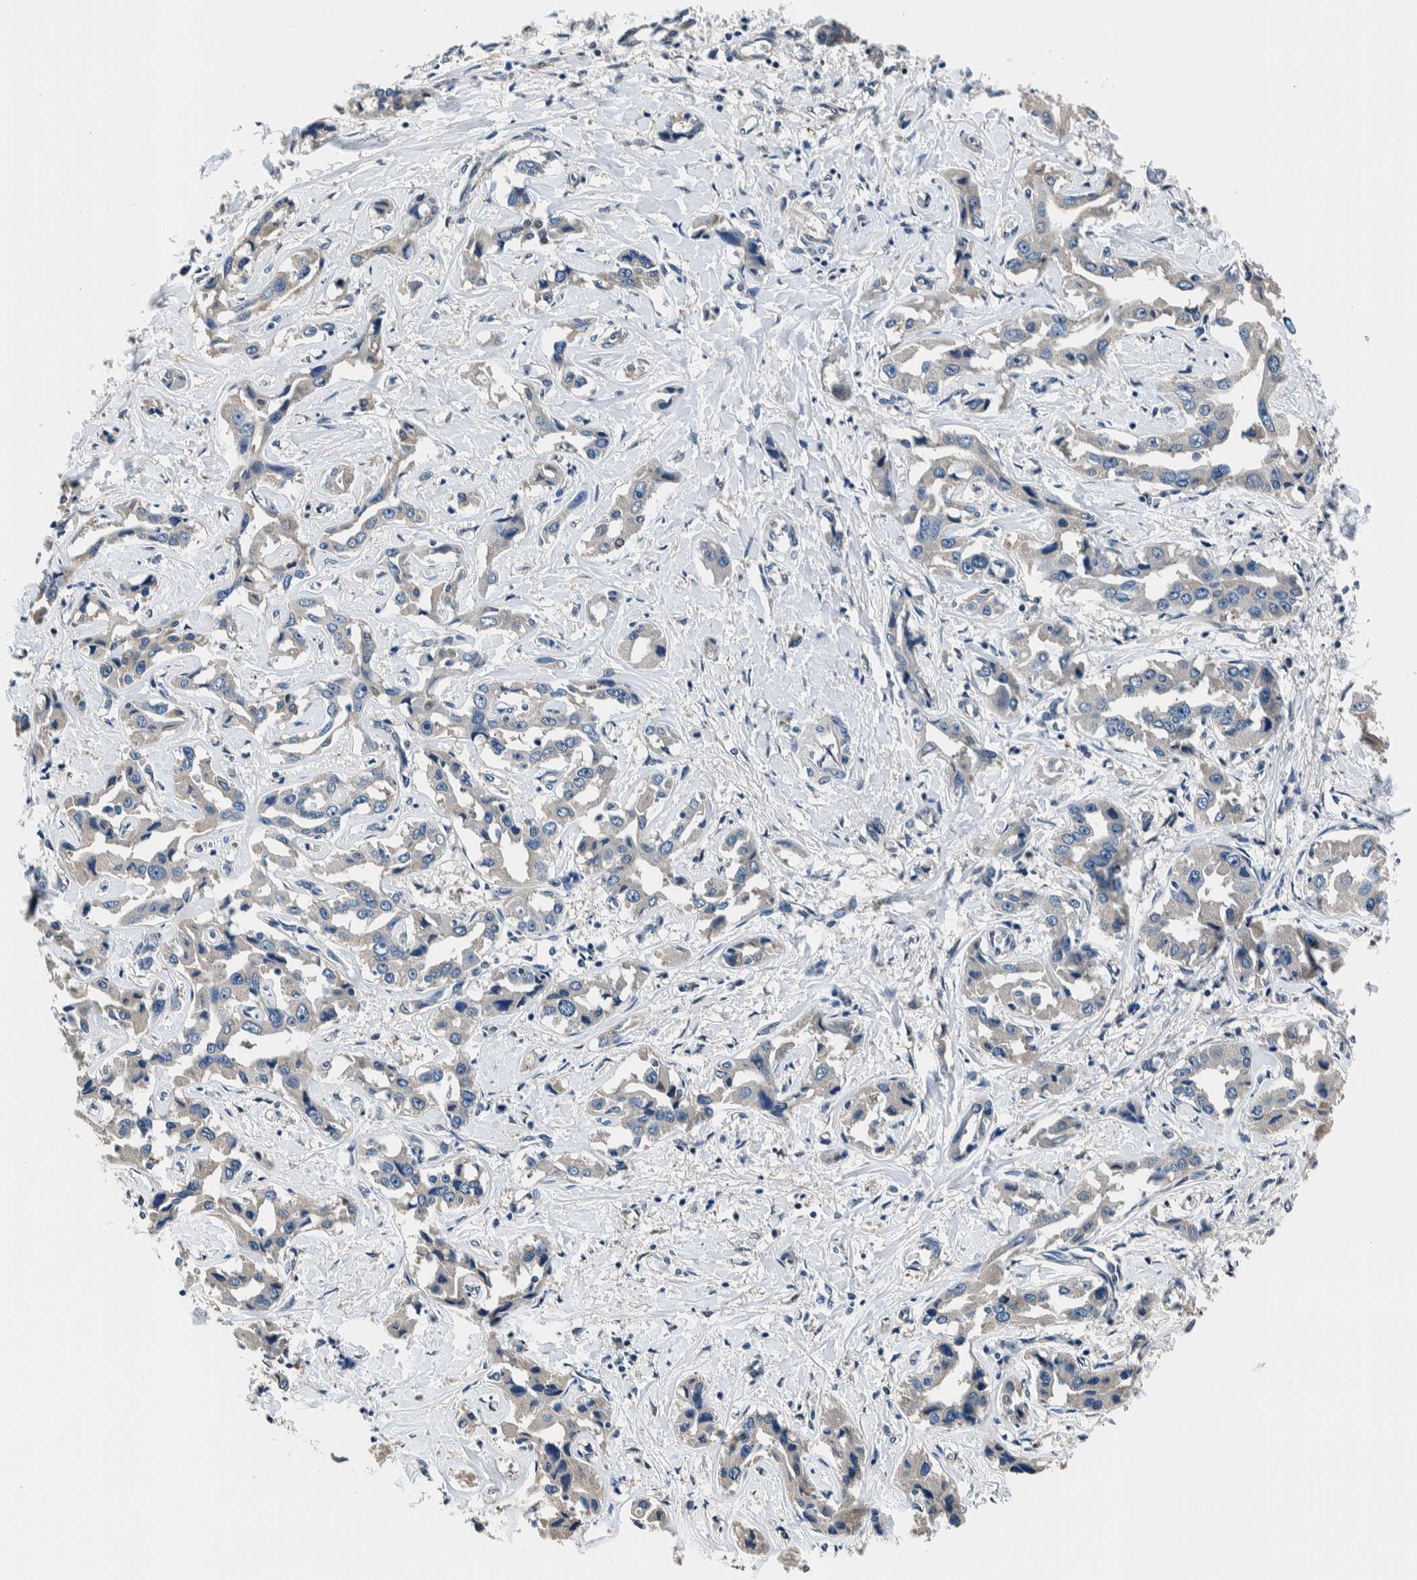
{"staining": {"intensity": "negative", "quantity": "none", "location": "none"}, "tissue": "liver cancer", "cell_type": "Tumor cells", "image_type": "cancer", "snomed": [{"axis": "morphology", "description": "Cholangiocarcinoma"}, {"axis": "topography", "description": "Liver"}], "caption": "Histopathology image shows no significant protein positivity in tumor cells of liver cancer.", "gene": "NIBAN2", "patient": {"sex": "male", "age": 59}}